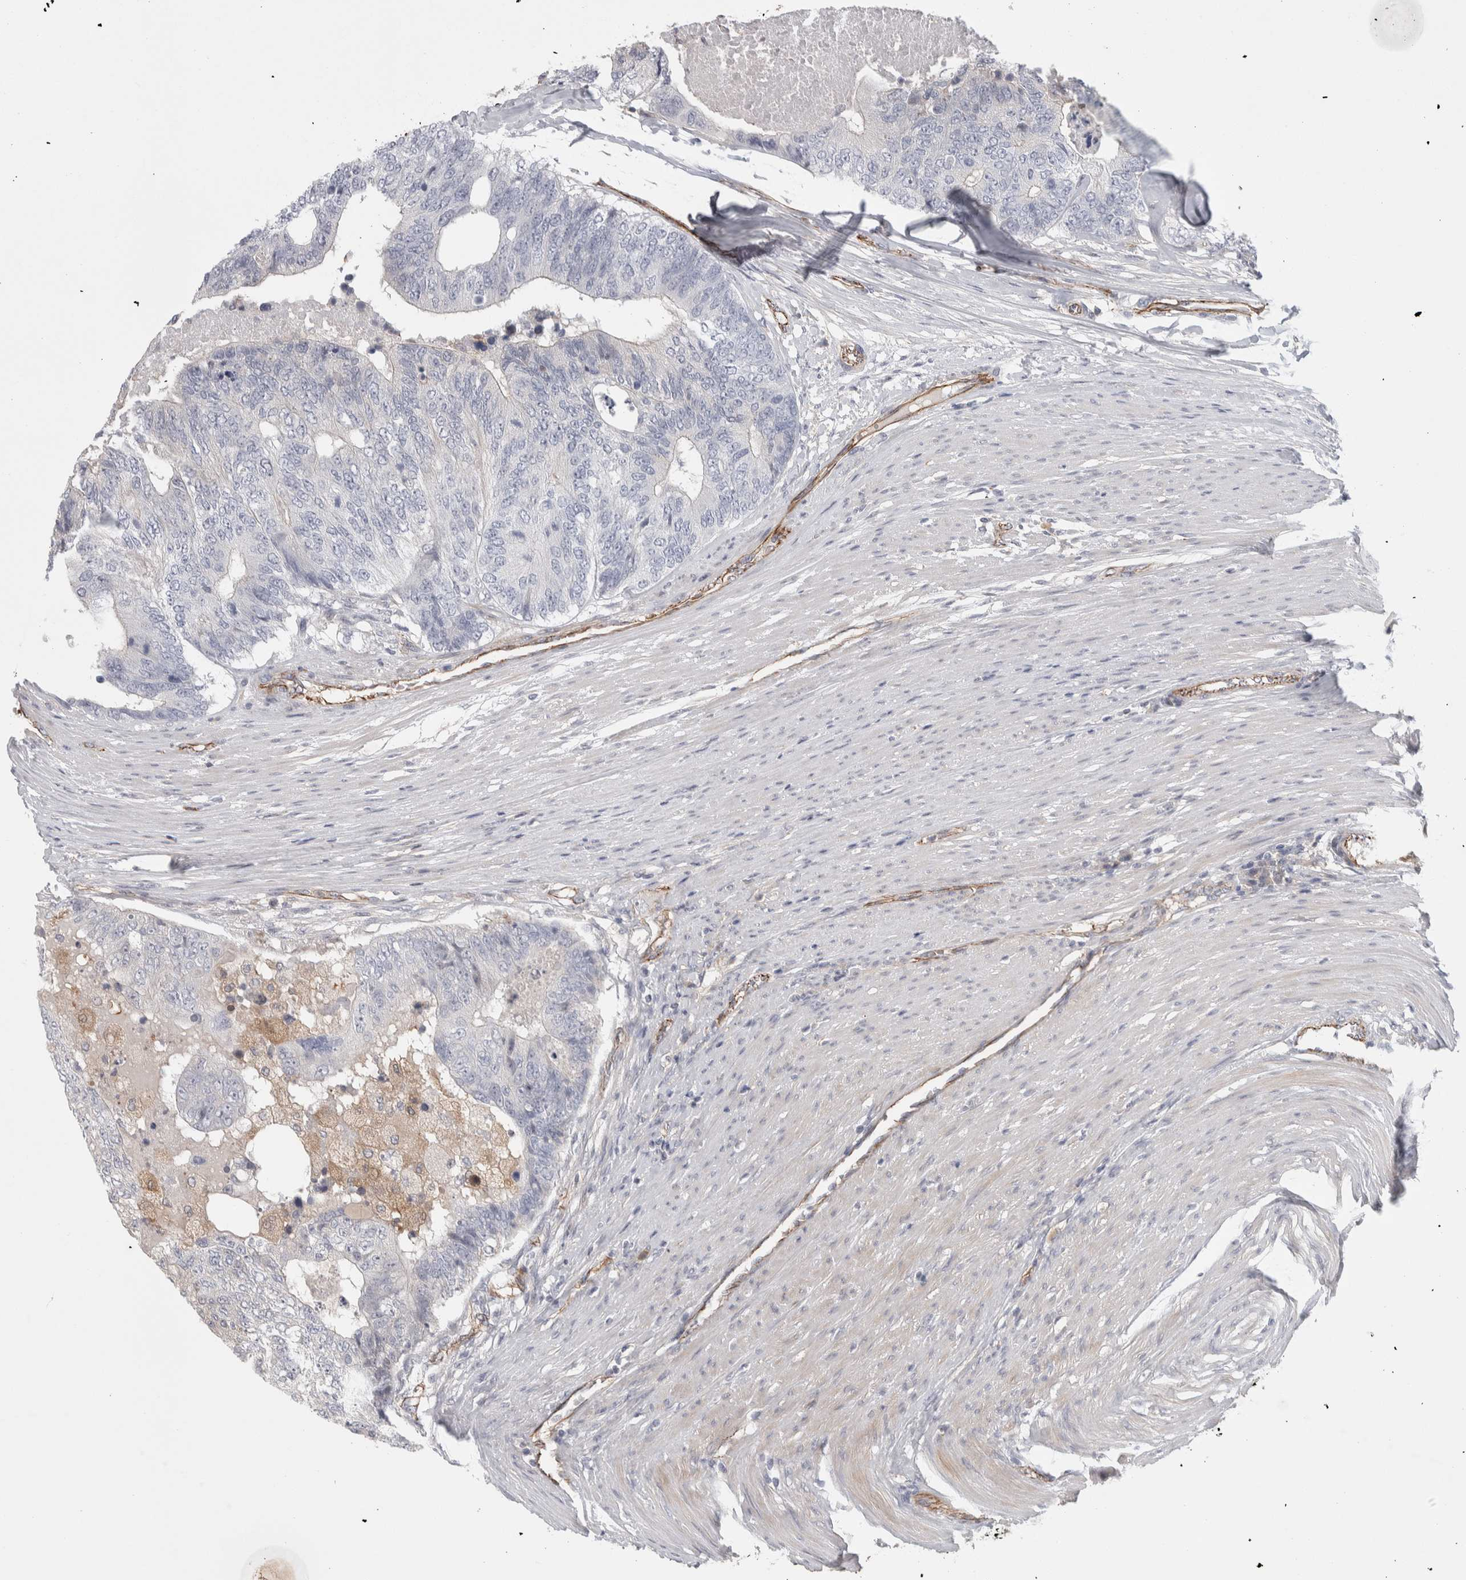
{"staining": {"intensity": "negative", "quantity": "none", "location": "none"}, "tissue": "colorectal cancer", "cell_type": "Tumor cells", "image_type": "cancer", "snomed": [{"axis": "morphology", "description": "Adenocarcinoma, NOS"}, {"axis": "topography", "description": "Colon"}], "caption": "The immunohistochemistry photomicrograph has no significant expression in tumor cells of colorectal cancer (adenocarcinoma) tissue. (DAB immunohistochemistry (IHC), high magnification).", "gene": "ZNF862", "patient": {"sex": "female", "age": 67}}